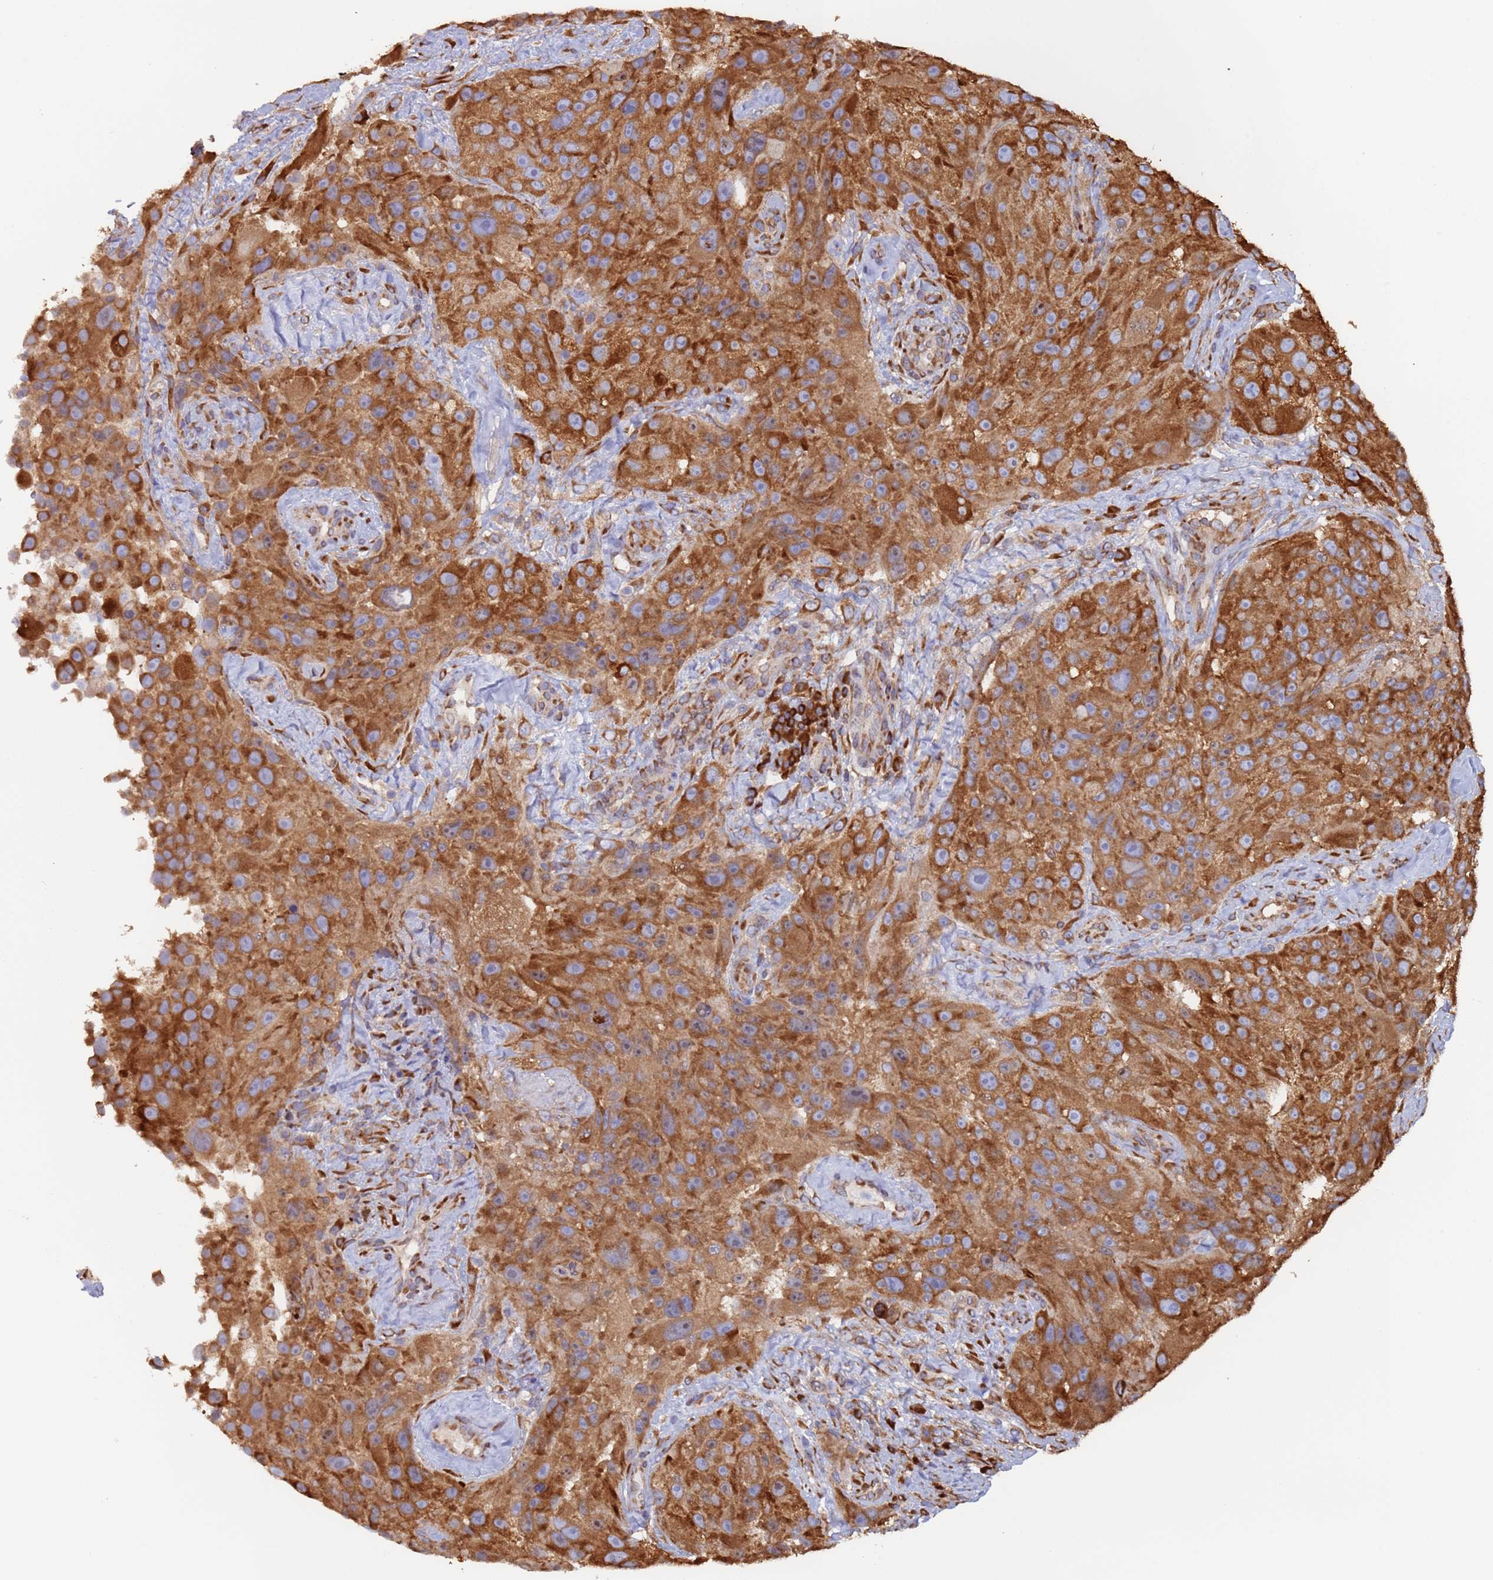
{"staining": {"intensity": "strong", "quantity": ">75%", "location": "cytoplasmic/membranous"}, "tissue": "melanoma", "cell_type": "Tumor cells", "image_type": "cancer", "snomed": [{"axis": "morphology", "description": "Malignant melanoma, Metastatic site"}, {"axis": "topography", "description": "Lymph node"}], "caption": "This micrograph exhibits immunohistochemistry staining of human malignant melanoma (metastatic site), with high strong cytoplasmic/membranous expression in approximately >75% of tumor cells.", "gene": "ZNF844", "patient": {"sex": "male", "age": 62}}